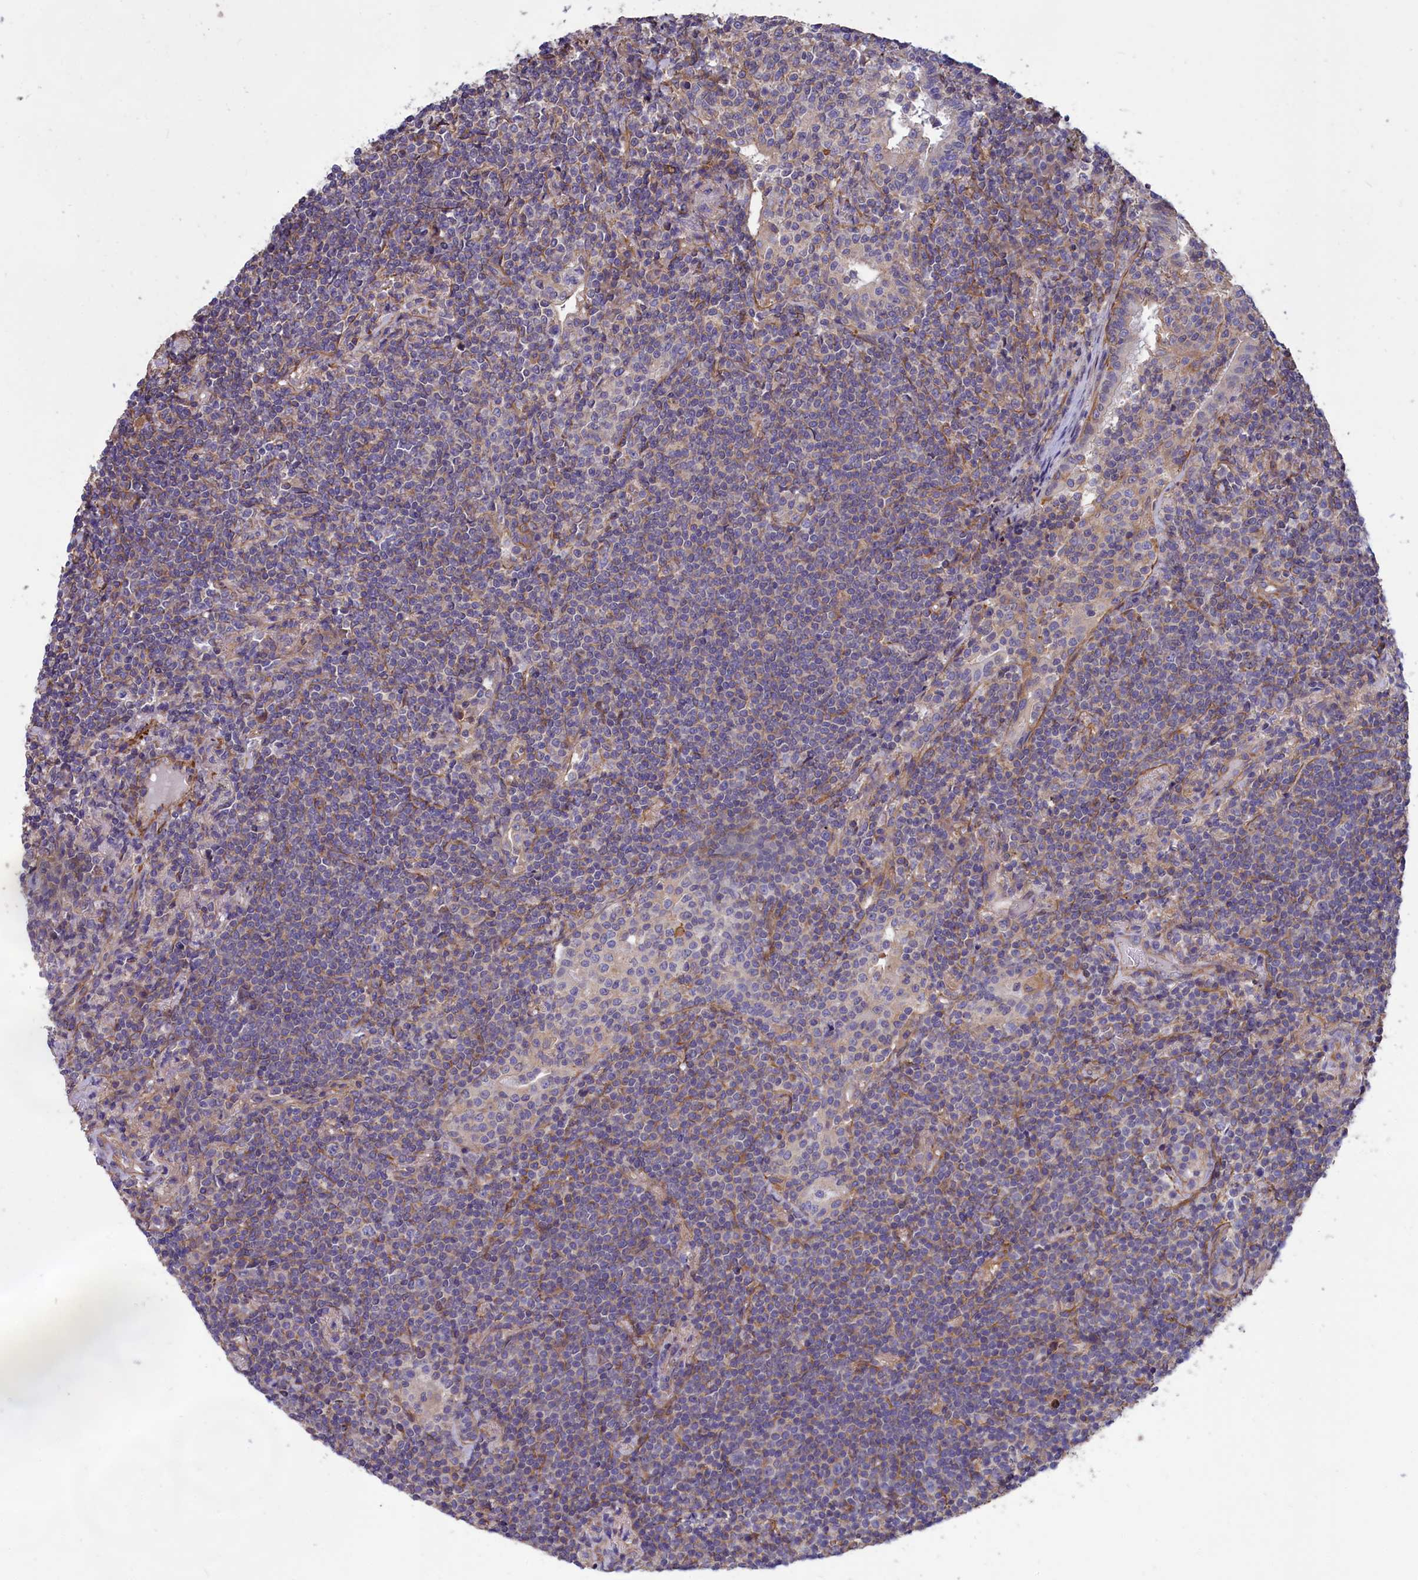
{"staining": {"intensity": "negative", "quantity": "none", "location": "none"}, "tissue": "lymphoma", "cell_type": "Tumor cells", "image_type": "cancer", "snomed": [{"axis": "morphology", "description": "Malignant lymphoma, non-Hodgkin's type, Low grade"}, {"axis": "topography", "description": "Lung"}], "caption": "Immunohistochemical staining of lymphoma exhibits no significant positivity in tumor cells.", "gene": "AMDHD2", "patient": {"sex": "female", "age": 71}}